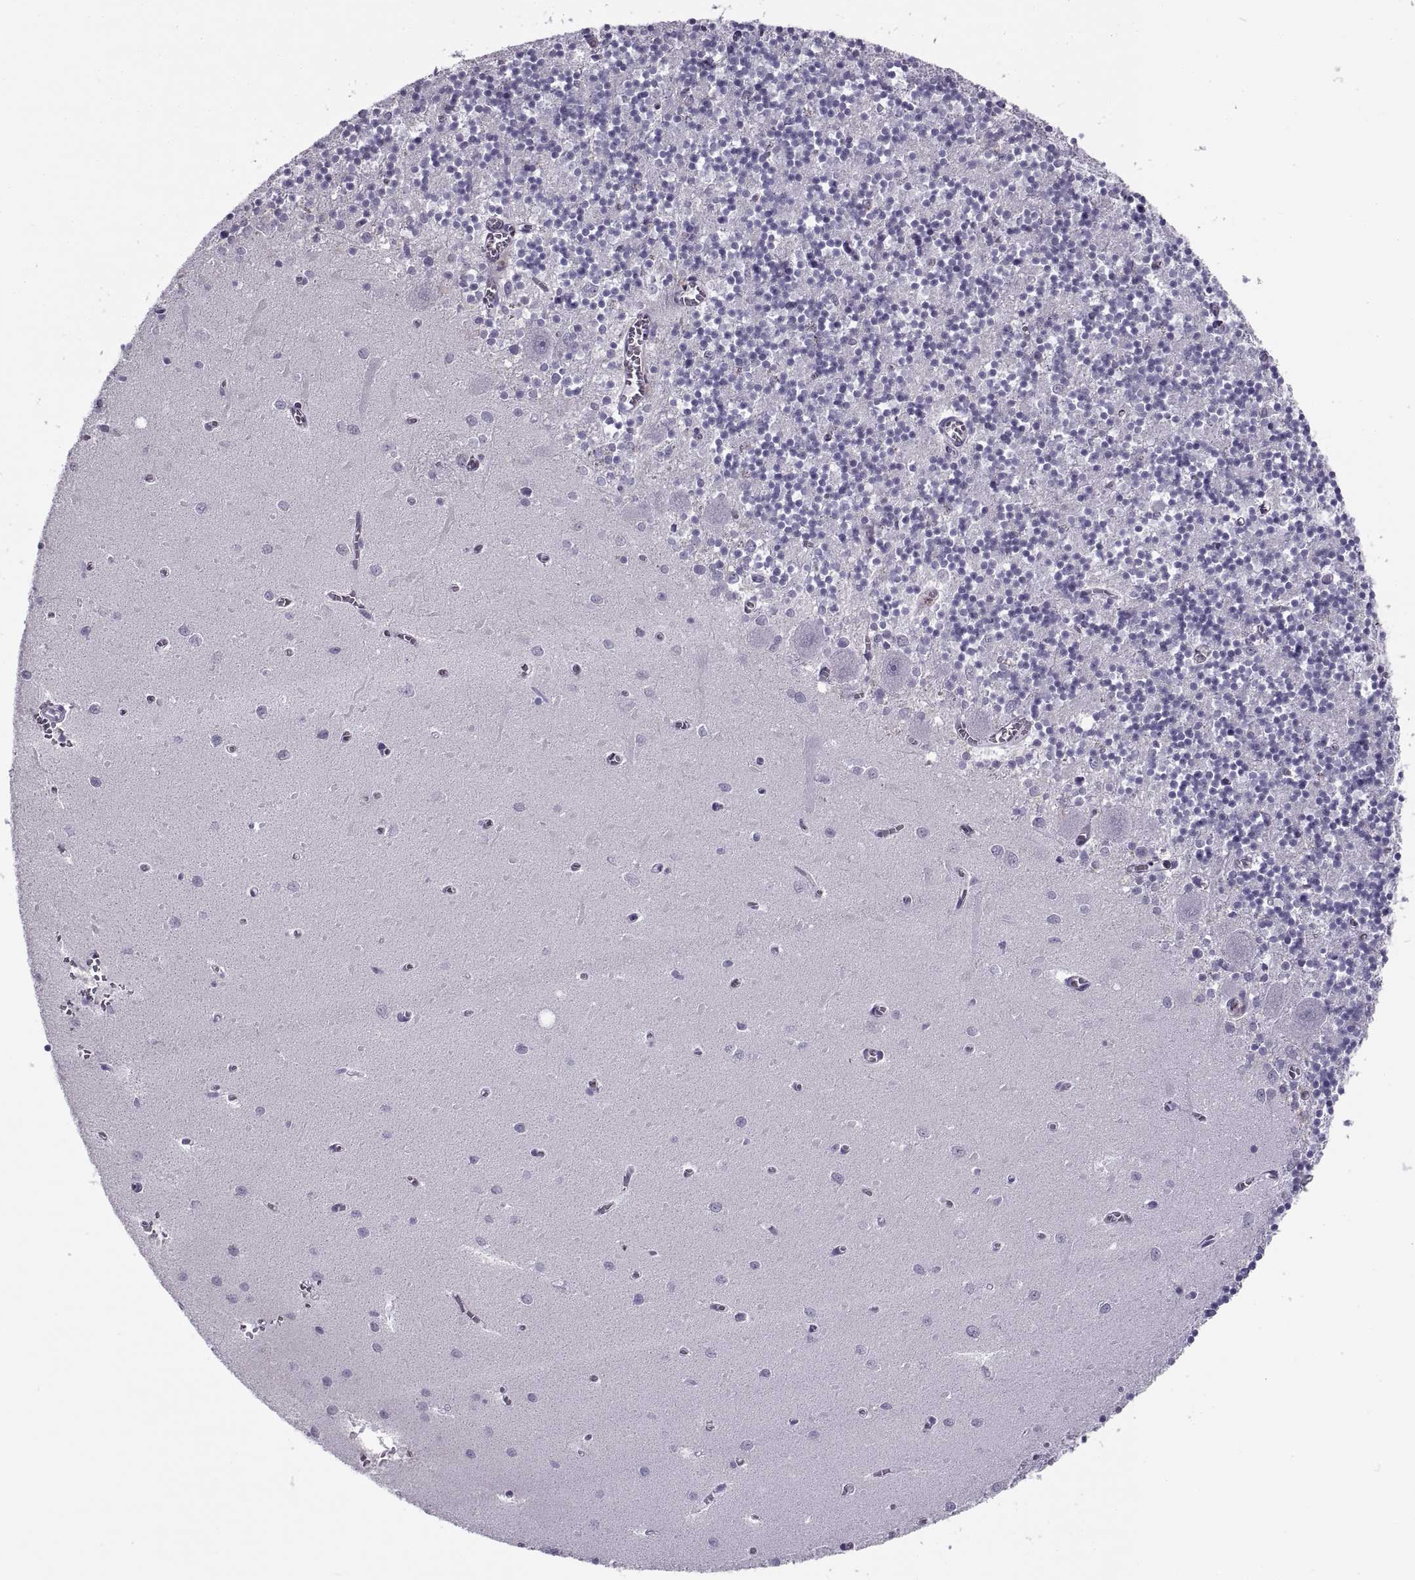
{"staining": {"intensity": "negative", "quantity": "none", "location": "none"}, "tissue": "cerebellum", "cell_type": "Cells in granular layer", "image_type": "normal", "snomed": [{"axis": "morphology", "description": "Normal tissue, NOS"}, {"axis": "topography", "description": "Cerebellum"}], "caption": "A photomicrograph of cerebellum stained for a protein exhibits no brown staining in cells in granular layer.", "gene": "RLBP1", "patient": {"sex": "female", "age": 64}}